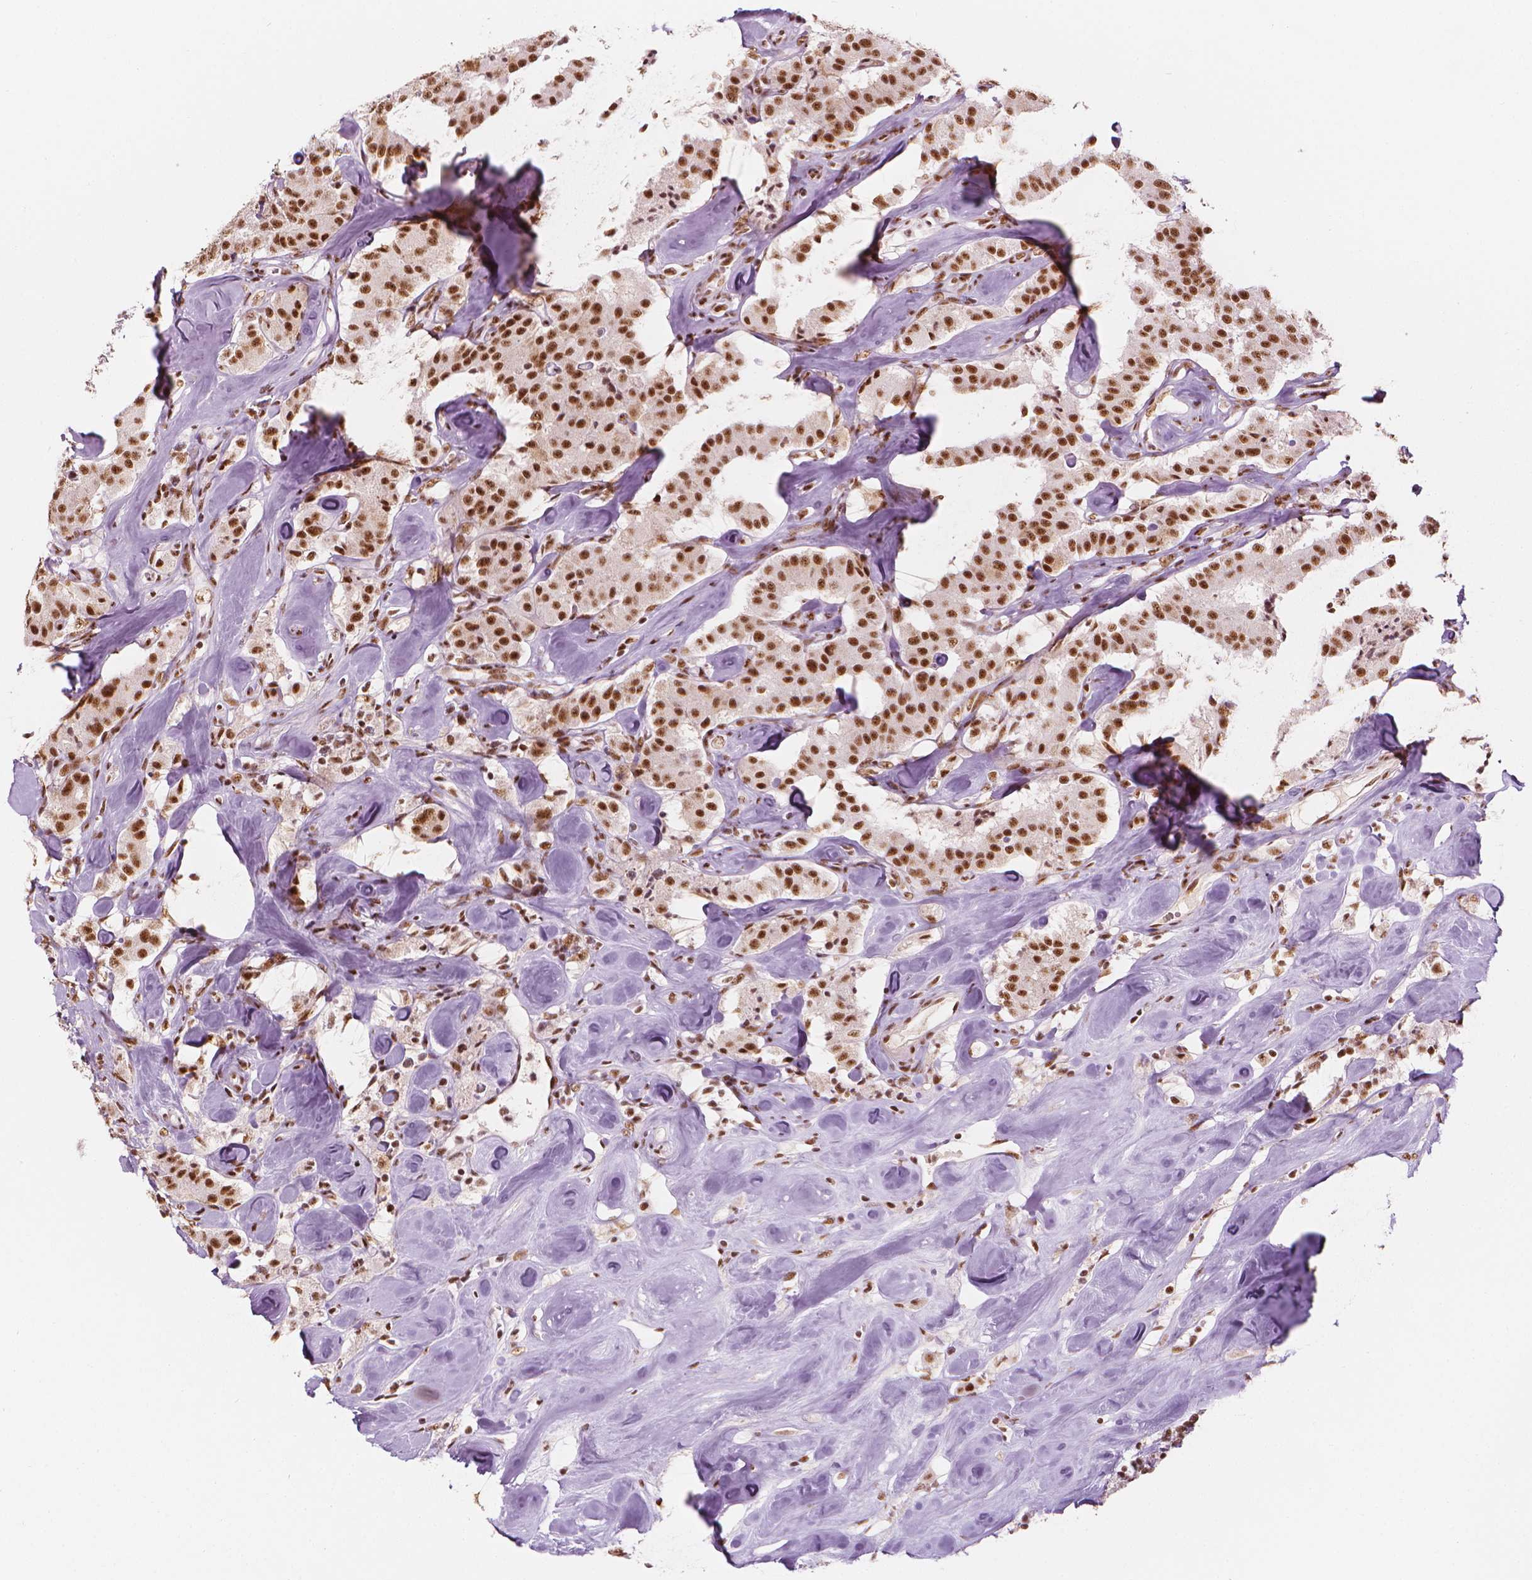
{"staining": {"intensity": "moderate", "quantity": ">75%", "location": "nuclear"}, "tissue": "carcinoid", "cell_type": "Tumor cells", "image_type": "cancer", "snomed": [{"axis": "morphology", "description": "Carcinoid, malignant, NOS"}, {"axis": "topography", "description": "Pancreas"}], "caption": "Moderate nuclear positivity is seen in approximately >75% of tumor cells in carcinoid.", "gene": "ELF2", "patient": {"sex": "male", "age": 41}}